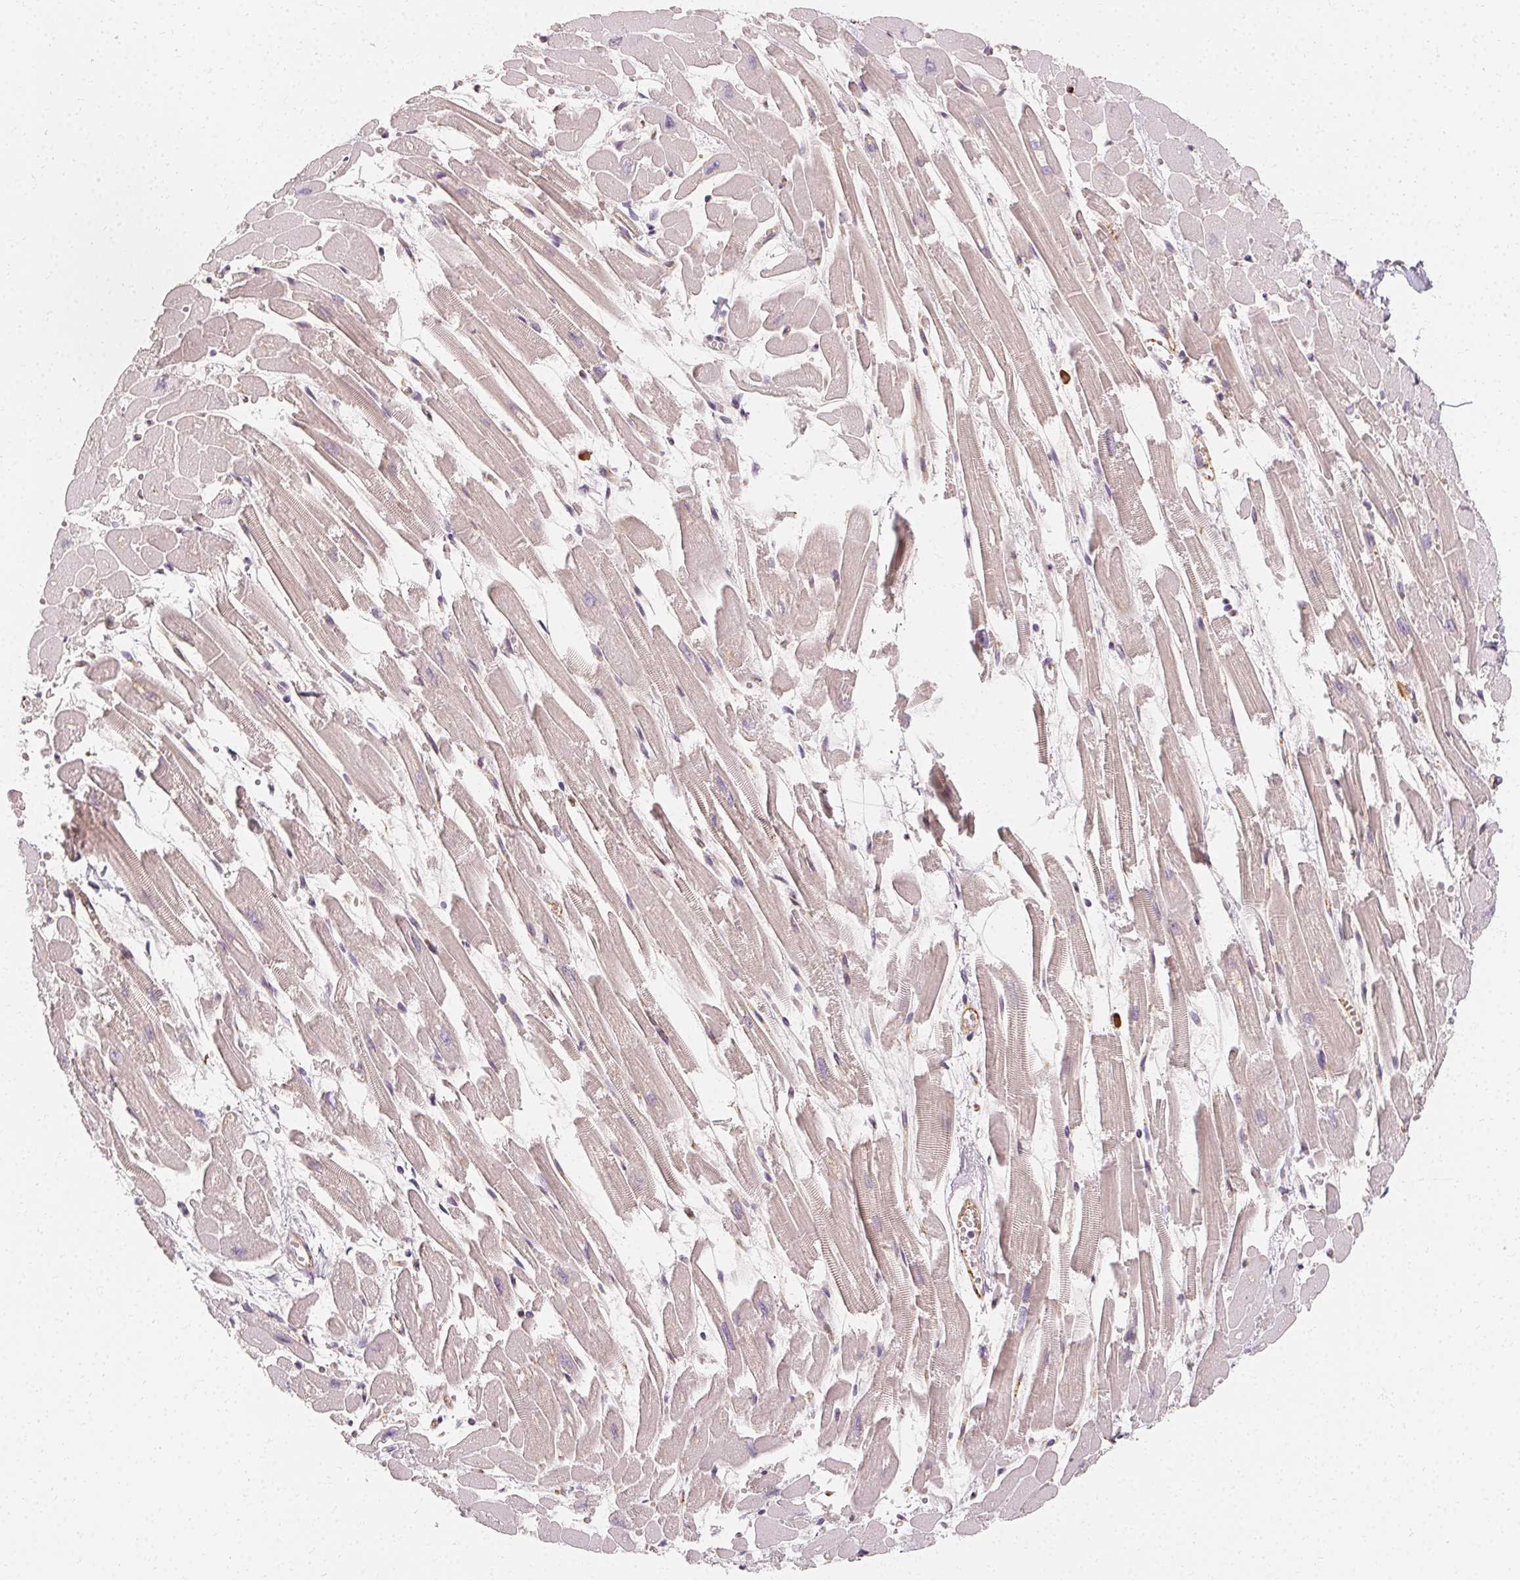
{"staining": {"intensity": "weak", "quantity": "25%-75%", "location": "cytoplasmic/membranous"}, "tissue": "heart muscle", "cell_type": "Cardiomyocytes", "image_type": "normal", "snomed": [{"axis": "morphology", "description": "Normal tissue, NOS"}, {"axis": "topography", "description": "Heart"}], "caption": "This image reveals normal heart muscle stained with IHC to label a protein in brown. The cytoplasmic/membranous of cardiomyocytes show weak positivity for the protein. Nuclei are counter-stained blue.", "gene": "CLCNKA", "patient": {"sex": "female", "age": 52}}